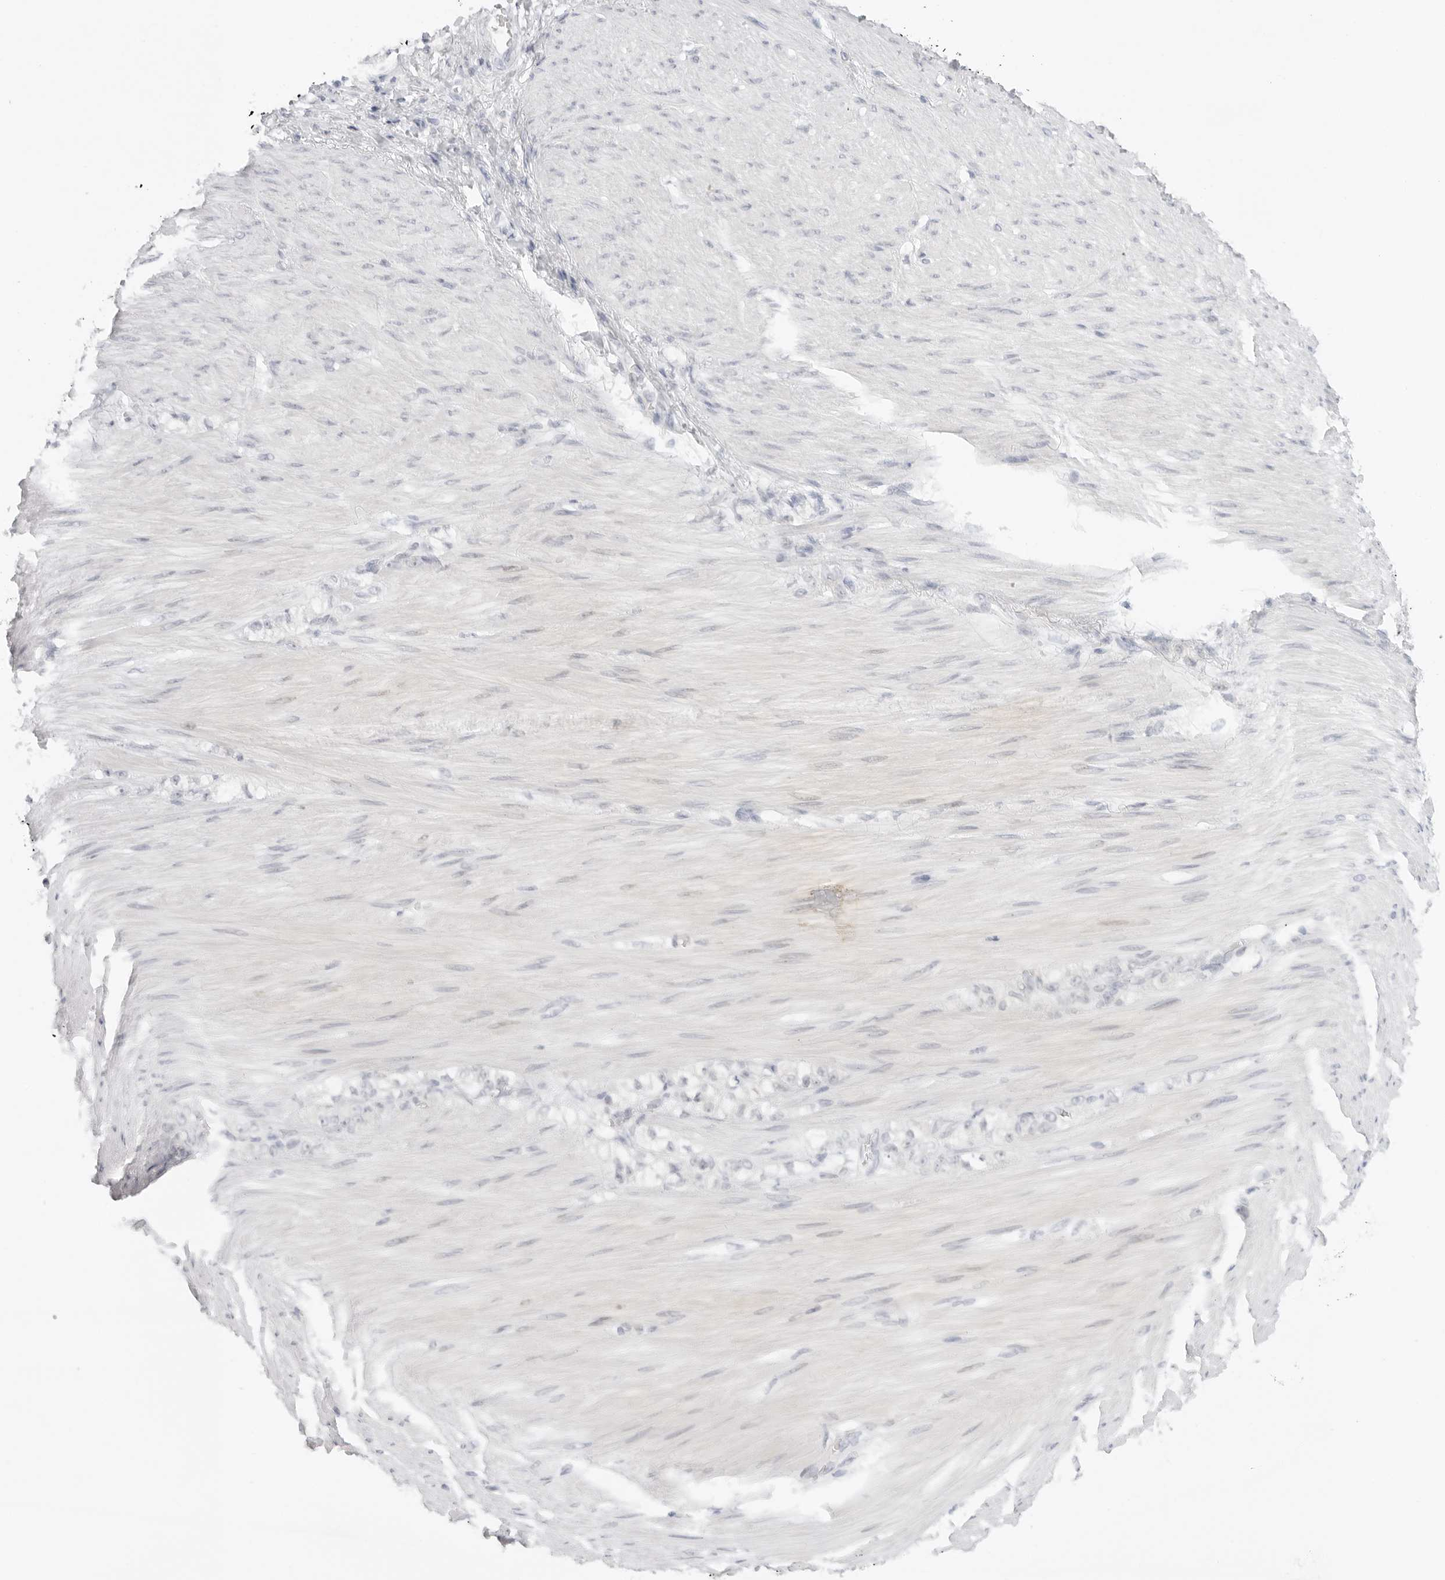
{"staining": {"intensity": "negative", "quantity": "none", "location": "none"}, "tissue": "stomach cancer", "cell_type": "Tumor cells", "image_type": "cancer", "snomed": [{"axis": "morphology", "description": "Normal tissue, NOS"}, {"axis": "morphology", "description": "Adenocarcinoma, NOS"}, {"axis": "topography", "description": "Stomach"}], "caption": "High power microscopy histopathology image of an immunohistochemistry (IHC) photomicrograph of stomach adenocarcinoma, revealing no significant expression in tumor cells.", "gene": "MED18", "patient": {"sex": "male", "age": 82}}